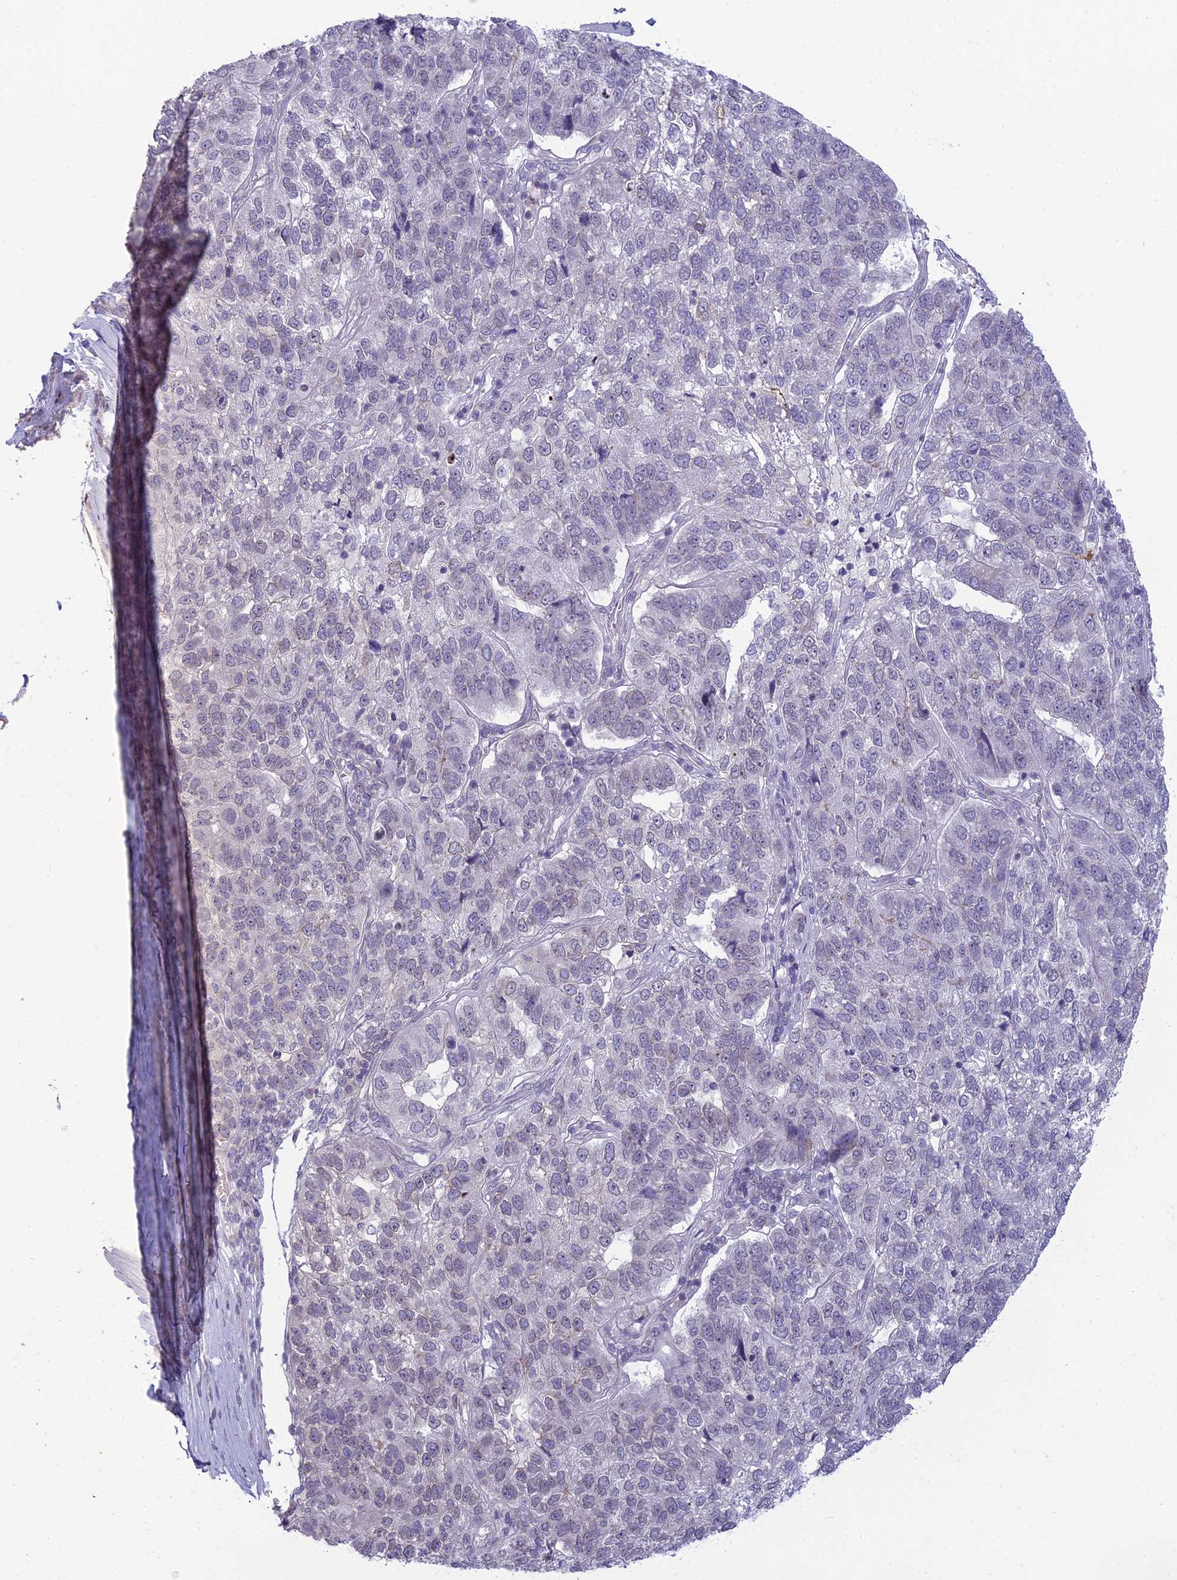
{"staining": {"intensity": "negative", "quantity": "none", "location": "none"}, "tissue": "pancreatic cancer", "cell_type": "Tumor cells", "image_type": "cancer", "snomed": [{"axis": "morphology", "description": "Adenocarcinoma, NOS"}, {"axis": "topography", "description": "Pancreas"}], "caption": "IHC histopathology image of neoplastic tissue: human pancreatic adenocarcinoma stained with DAB reveals no significant protein expression in tumor cells. Brightfield microscopy of immunohistochemistry (IHC) stained with DAB (brown) and hematoxylin (blue), captured at high magnification.", "gene": "DTX2", "patient": {"sex": "female", "age": 61}}